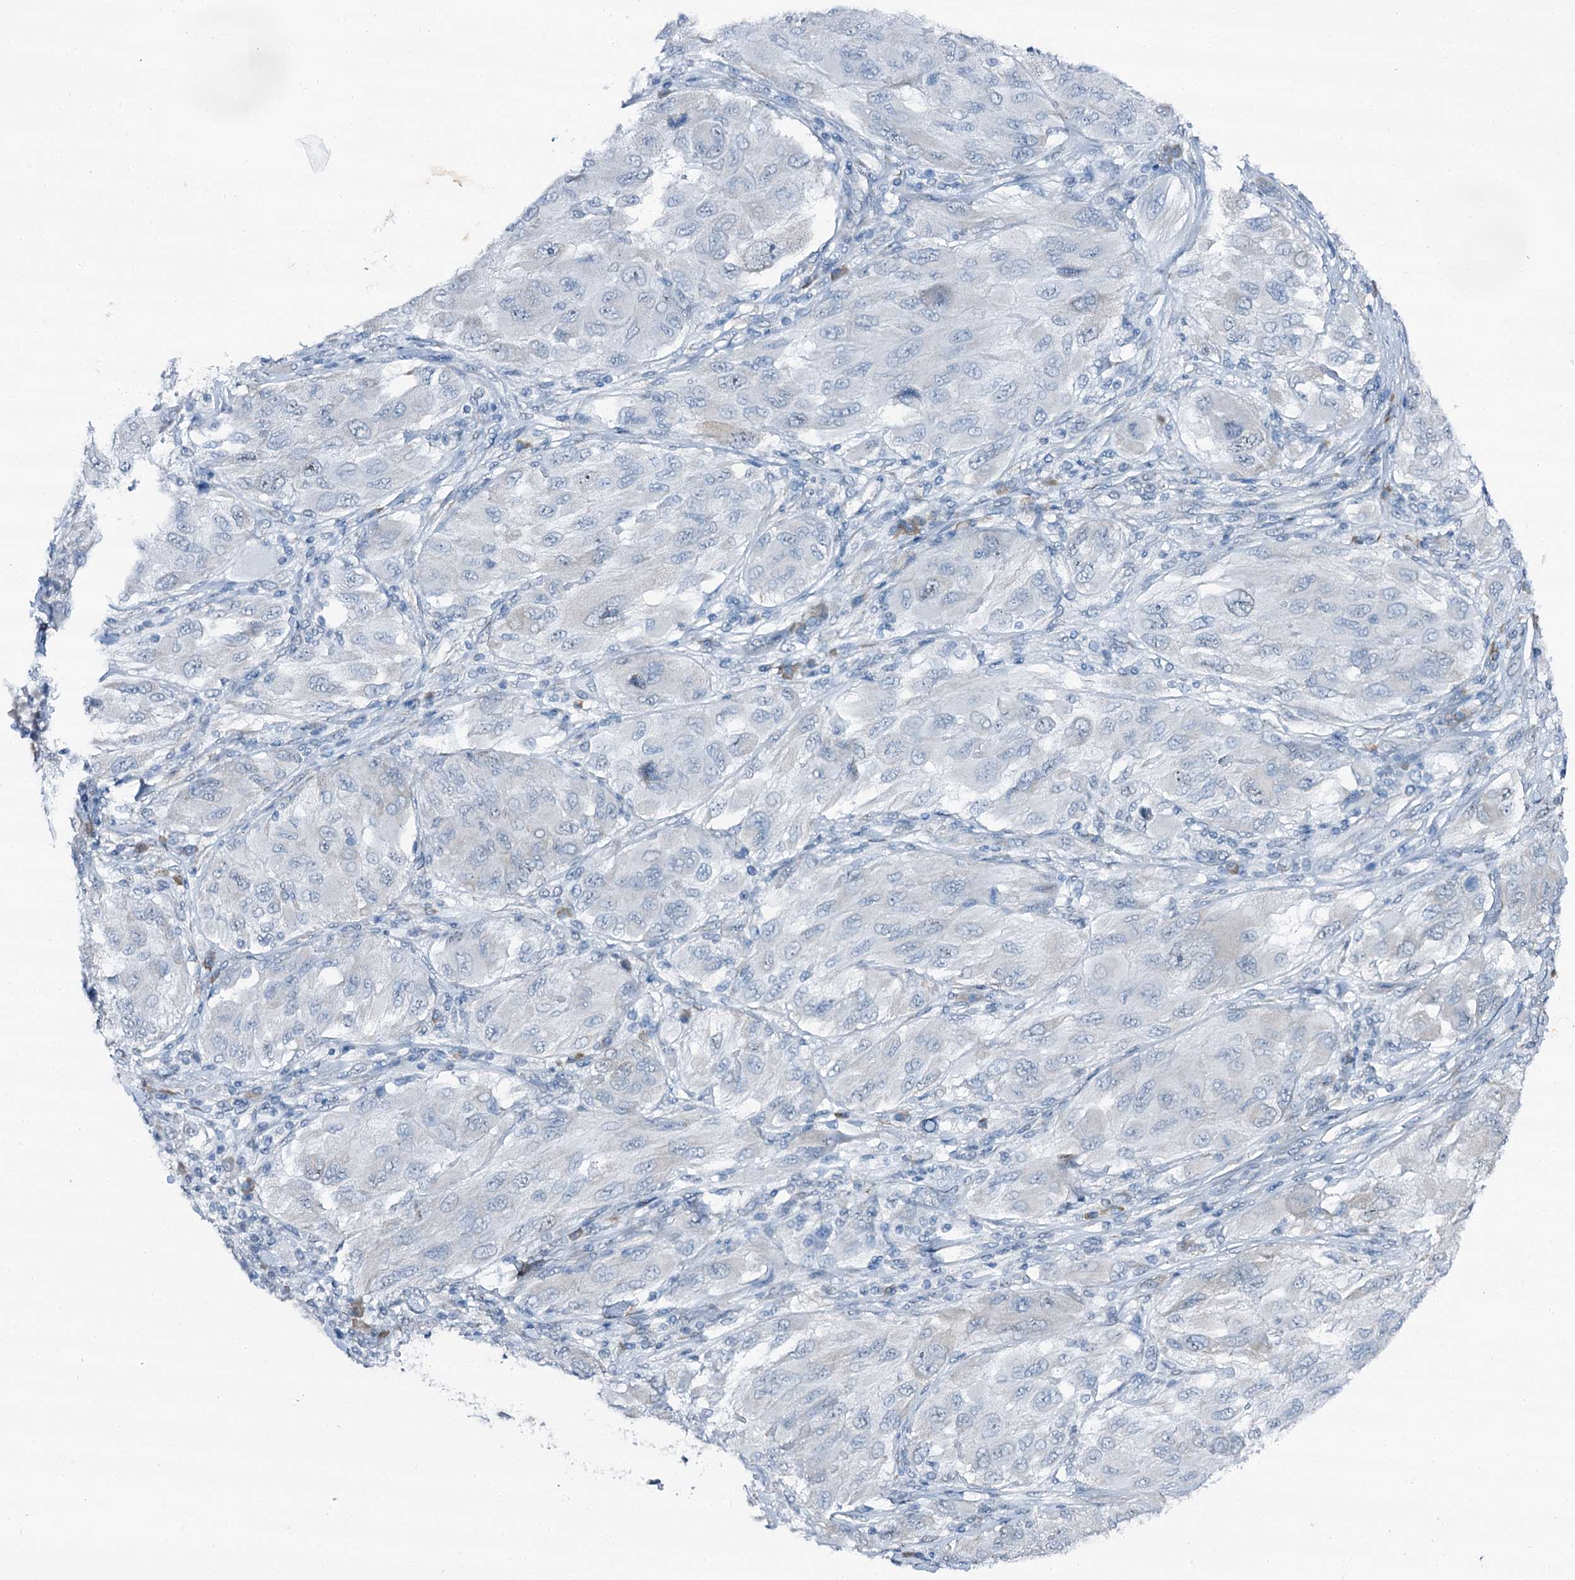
{"staining": {"intensity": "negative", "quantity": "none", "location": "none"}, "tissue": "melanoma", "cell_type": "Tumor cells", "image_type": "cancer", "snomed": [{"axis": "morphology", "description": "Malignant melanoma, NOS"}, {"axis": "topography", "description": "Skin"}], "caption": "High power microscopy histopathology image of an immunohistochemistry (IHC) image of melanoma, revealing no significant staining in tumor cells.", "gene": "SPATS2", "patient": {"sex": "female", "age": 91}}